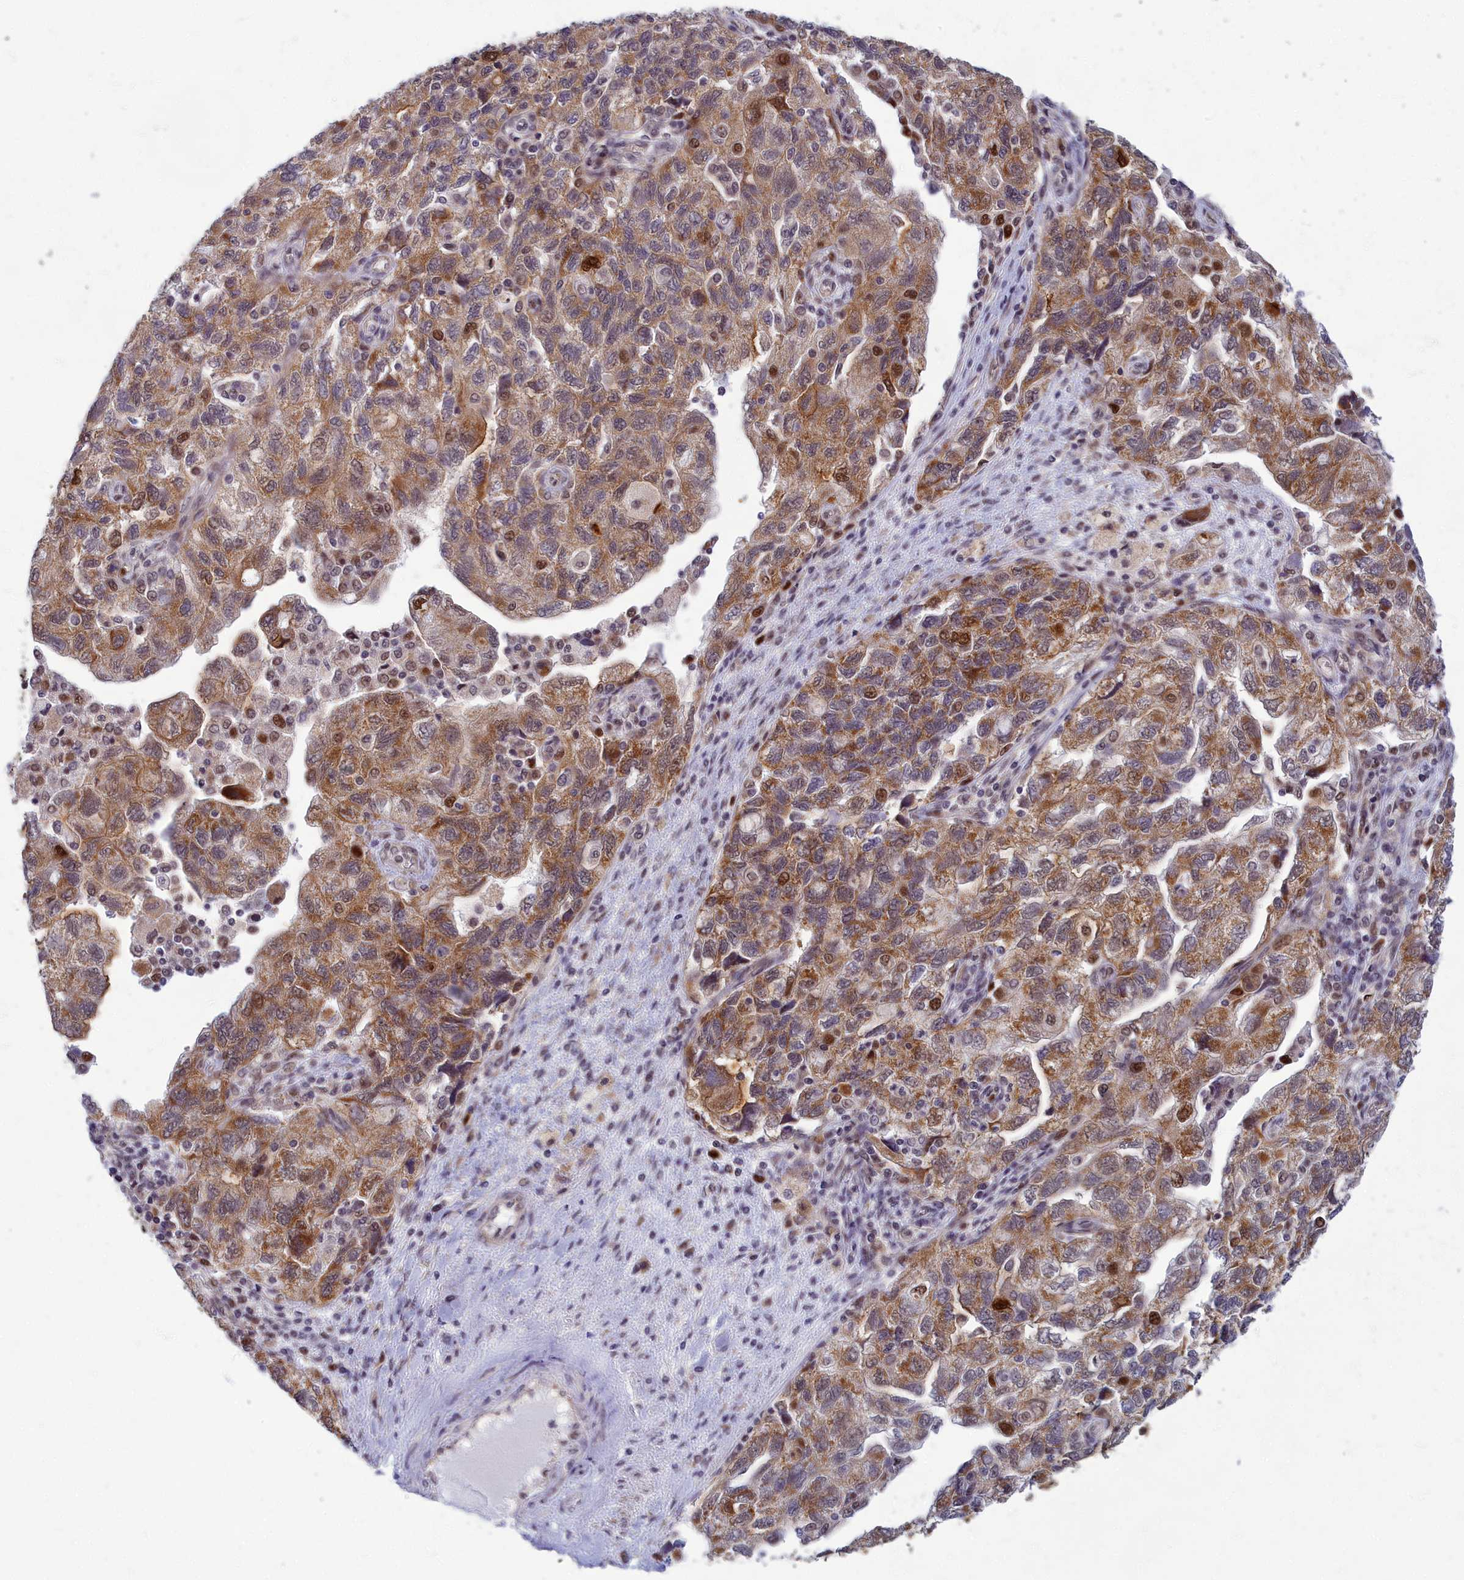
{"staining": {"intensity": "moderate", "quantity": ">75%", "location": "cytoplasmic/membranous"}, "tissue": "ovarian cancer", "cell_type": "Tumor cells", "image_type": "cancer", "snomed": [{"axis": "morphology", "description": "Carcinoma, NOS"}, {"axis": "morphology", "description": "Cystadenocarcinoma, serous, NOS"}, {"axis": "topography", "description": "Ovary"}], "caption": "Immunohistochemical staining of human ovarian serous cystadenocarcinoma exhibits medium levels of moderate cytoplasmic/membranous protein staining in approximately >75% of tumor cells. (DAB (3,3'-diaminobenzidine) = brown stain, brightfield microscopy at high magnification).", "gene": "EARS2", "patient": {"sex": "female", "age": 69}}